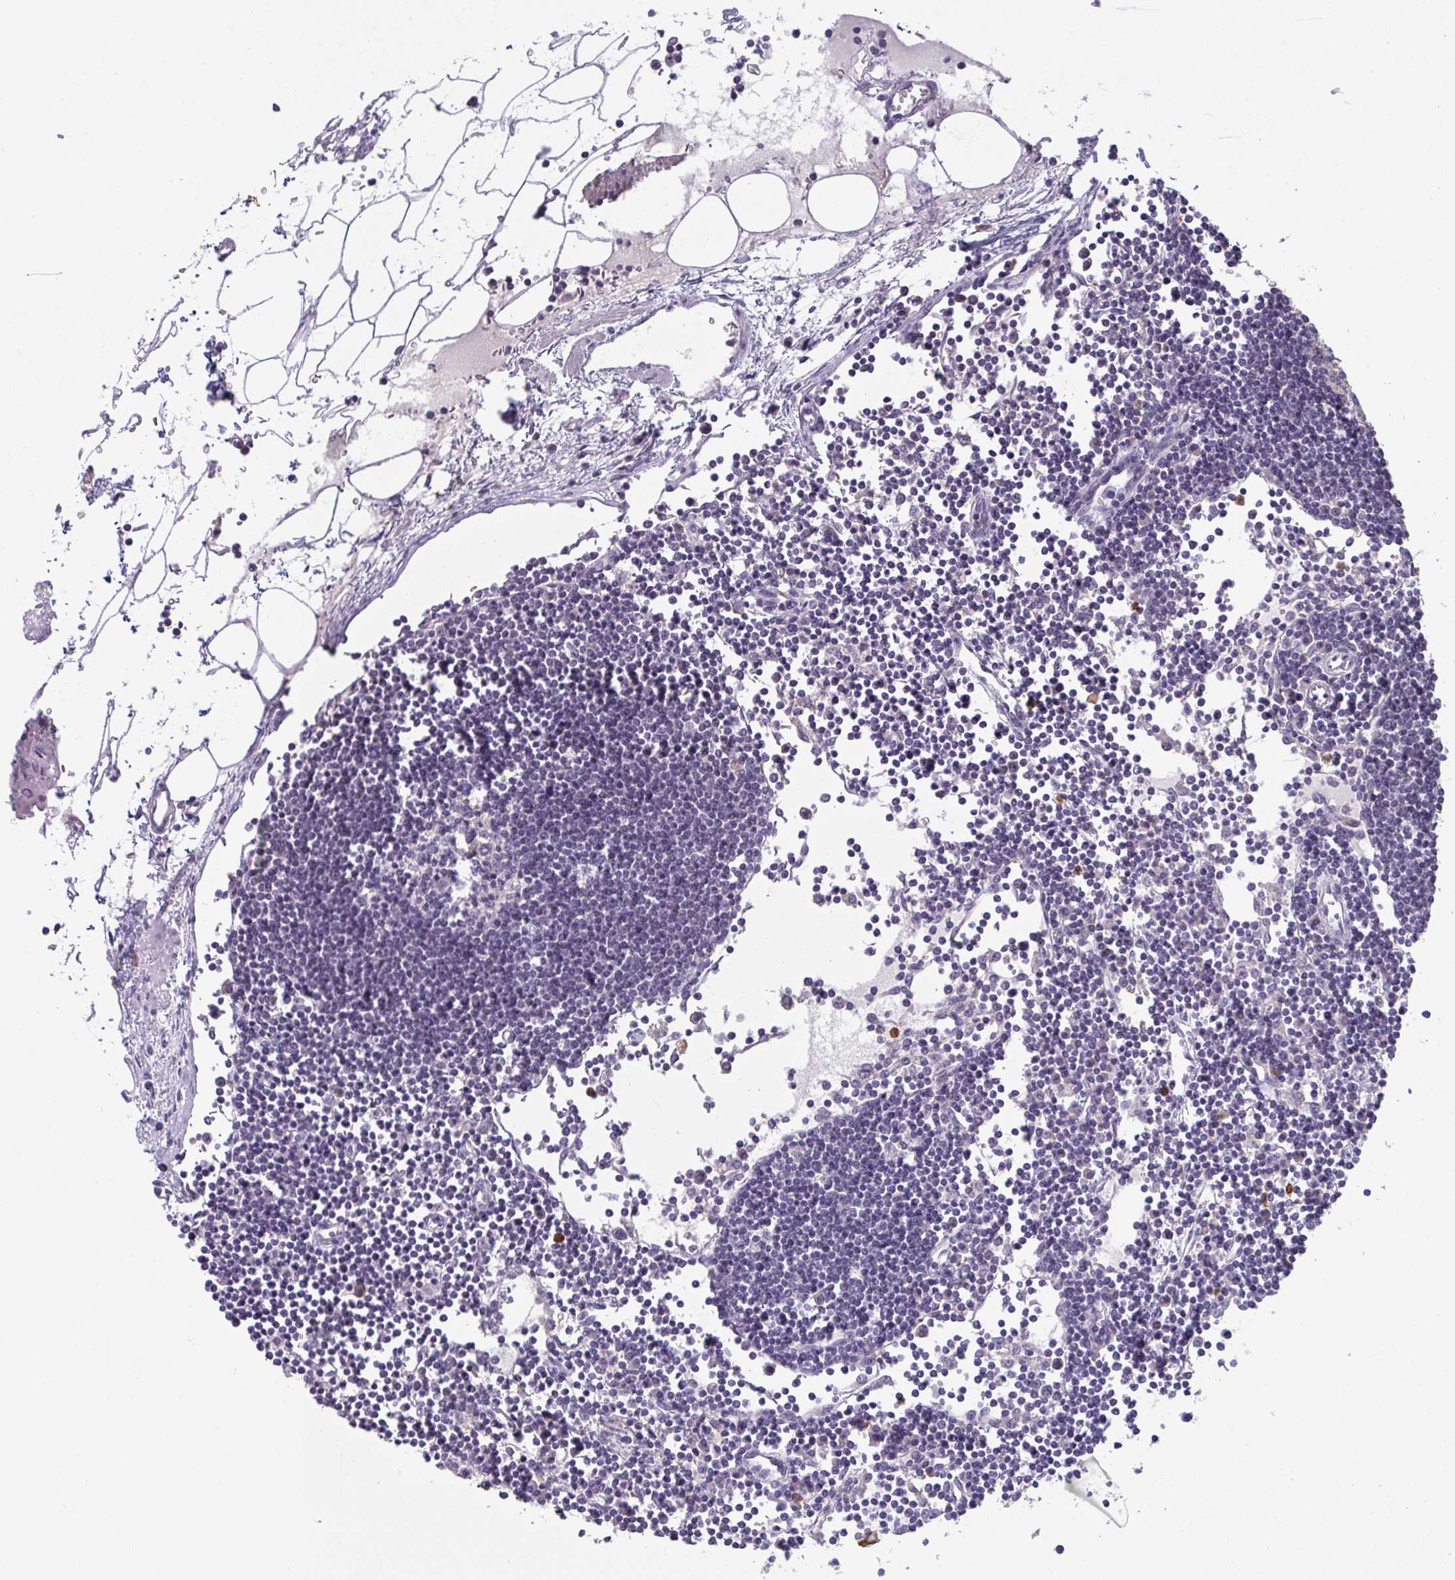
{"staining": {"intensity": "negative", "quantity": "none", "location": "none"}, "tissue": "lymph node", "cell_type": "Germinal center cells", "image_type": "normal", "snomed": [{"axis": "morphology", "description": "Normal tissue, NOS"}, {"axis": "topography", "description": "Lymph node"}], "caption": "The immunohistochemistry micrograph has no significant staining in germinal center cells of lymph node. (DAB (3,3'-diaminobenzidine) immunohistochemistry with hematoxylin counter stain).", "gene": "RIOK1", "patient": {"sex": "female", "age": 65}}